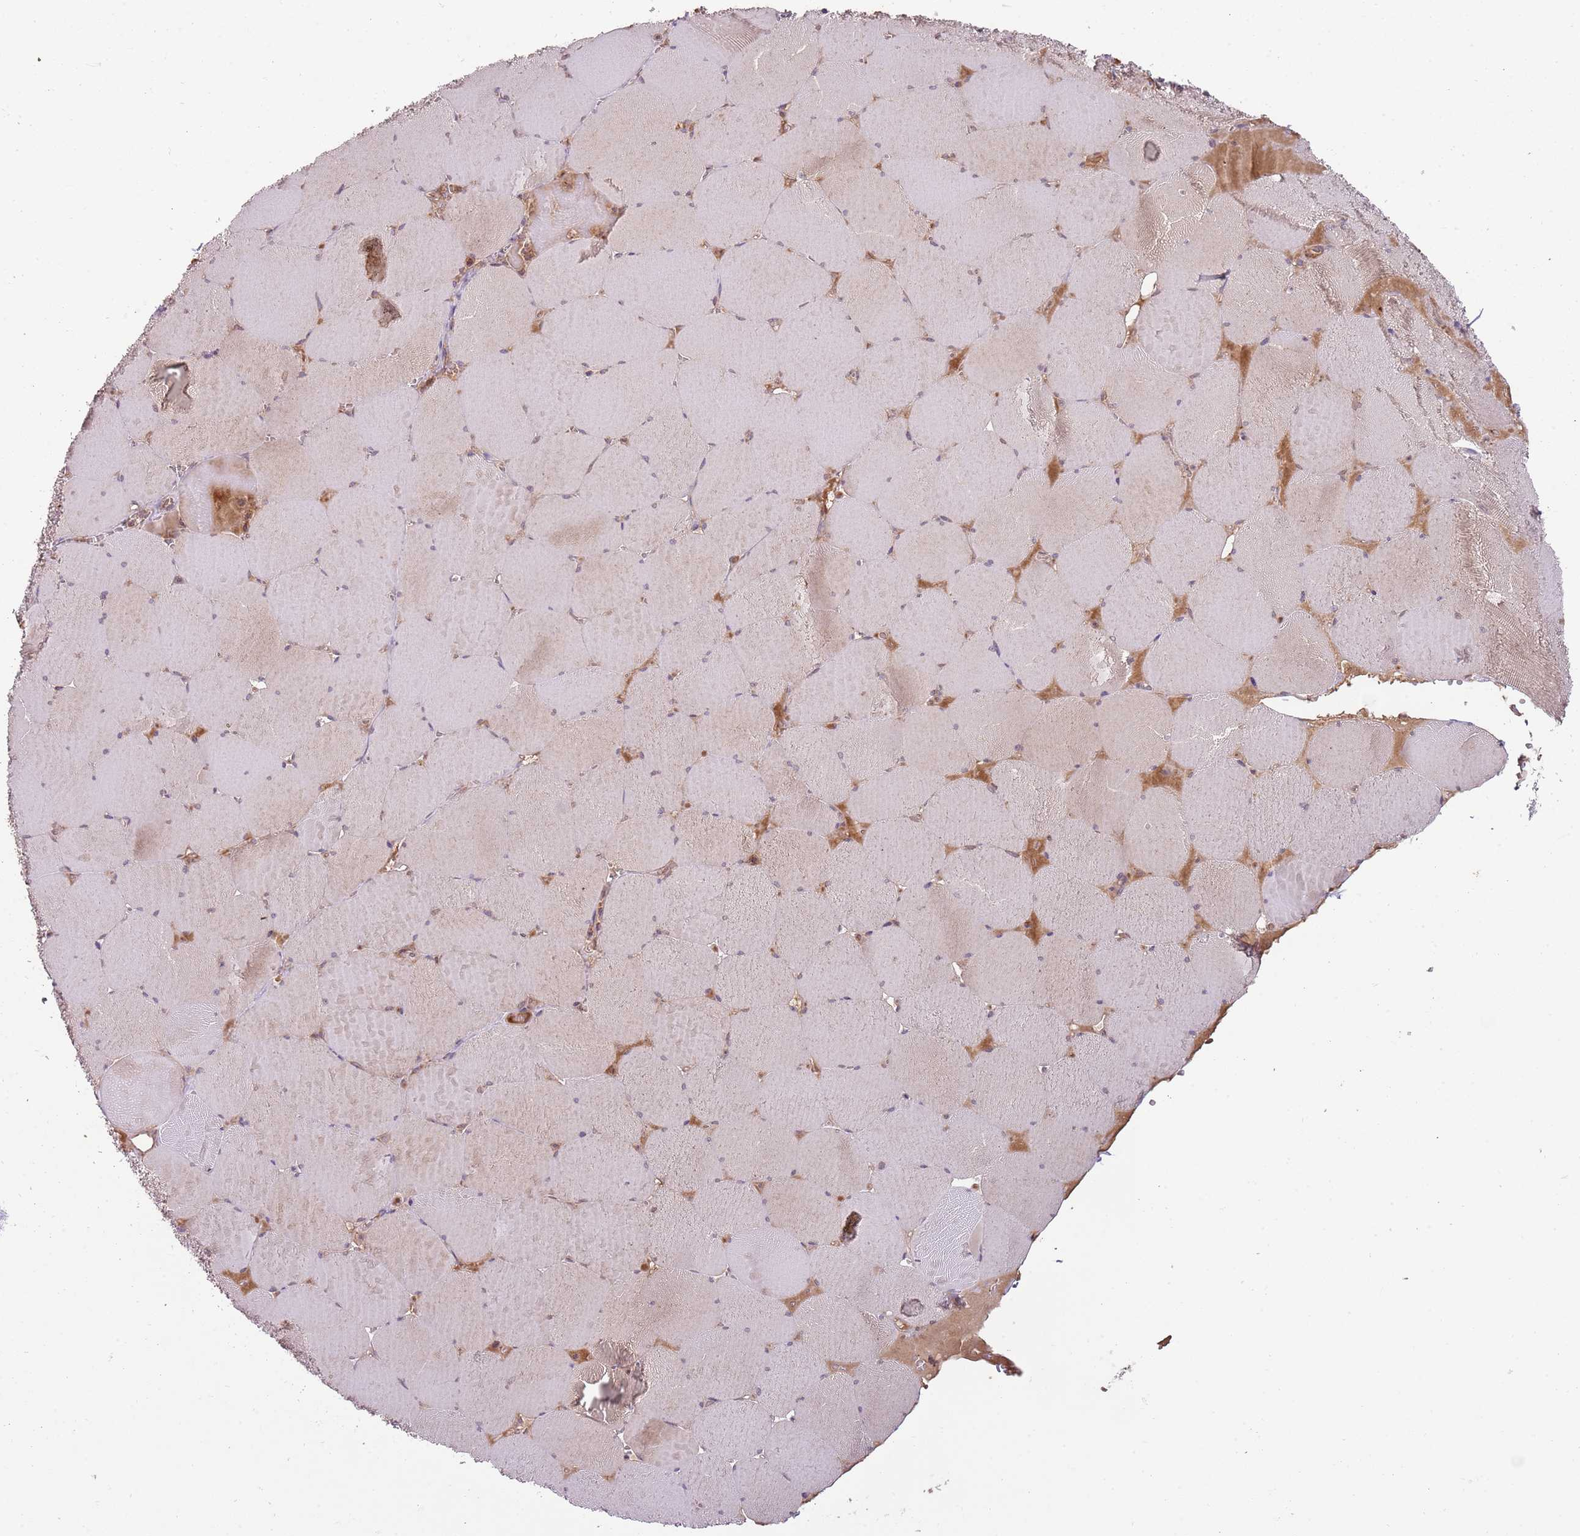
{"staining": {"intensity": "moderate", "quantity": "25%-75%", "location": "cytoplasmic/membranous"}, "tissue": "skeletal muscle", "cell_type": "Myocytes", "image_type": "normal", "snomed": [{"axis": "morphology", "description": "Normal tissue, NOS"}, {"axis": "topography", "description": "Skeletal muscle"}, {"axis": "topography", "description": "Head-Neck"}], "caption": "Immunohistochemistry staining of benign skeletal muscle, which demonstrates medium levels of moderate cytoplasmic/membranous expression in approximately 25%-75% of myocytes indicating moderate cytoplasmic/membranous protein expression. The staining was performed using DAB (3,3'-diaminobenzidine) (brown) for protein detection and nuclei were counterstained in hematoxylin (blue).", "gene": "NBPF4", "patient": {"sex": "male", "age": 66}}